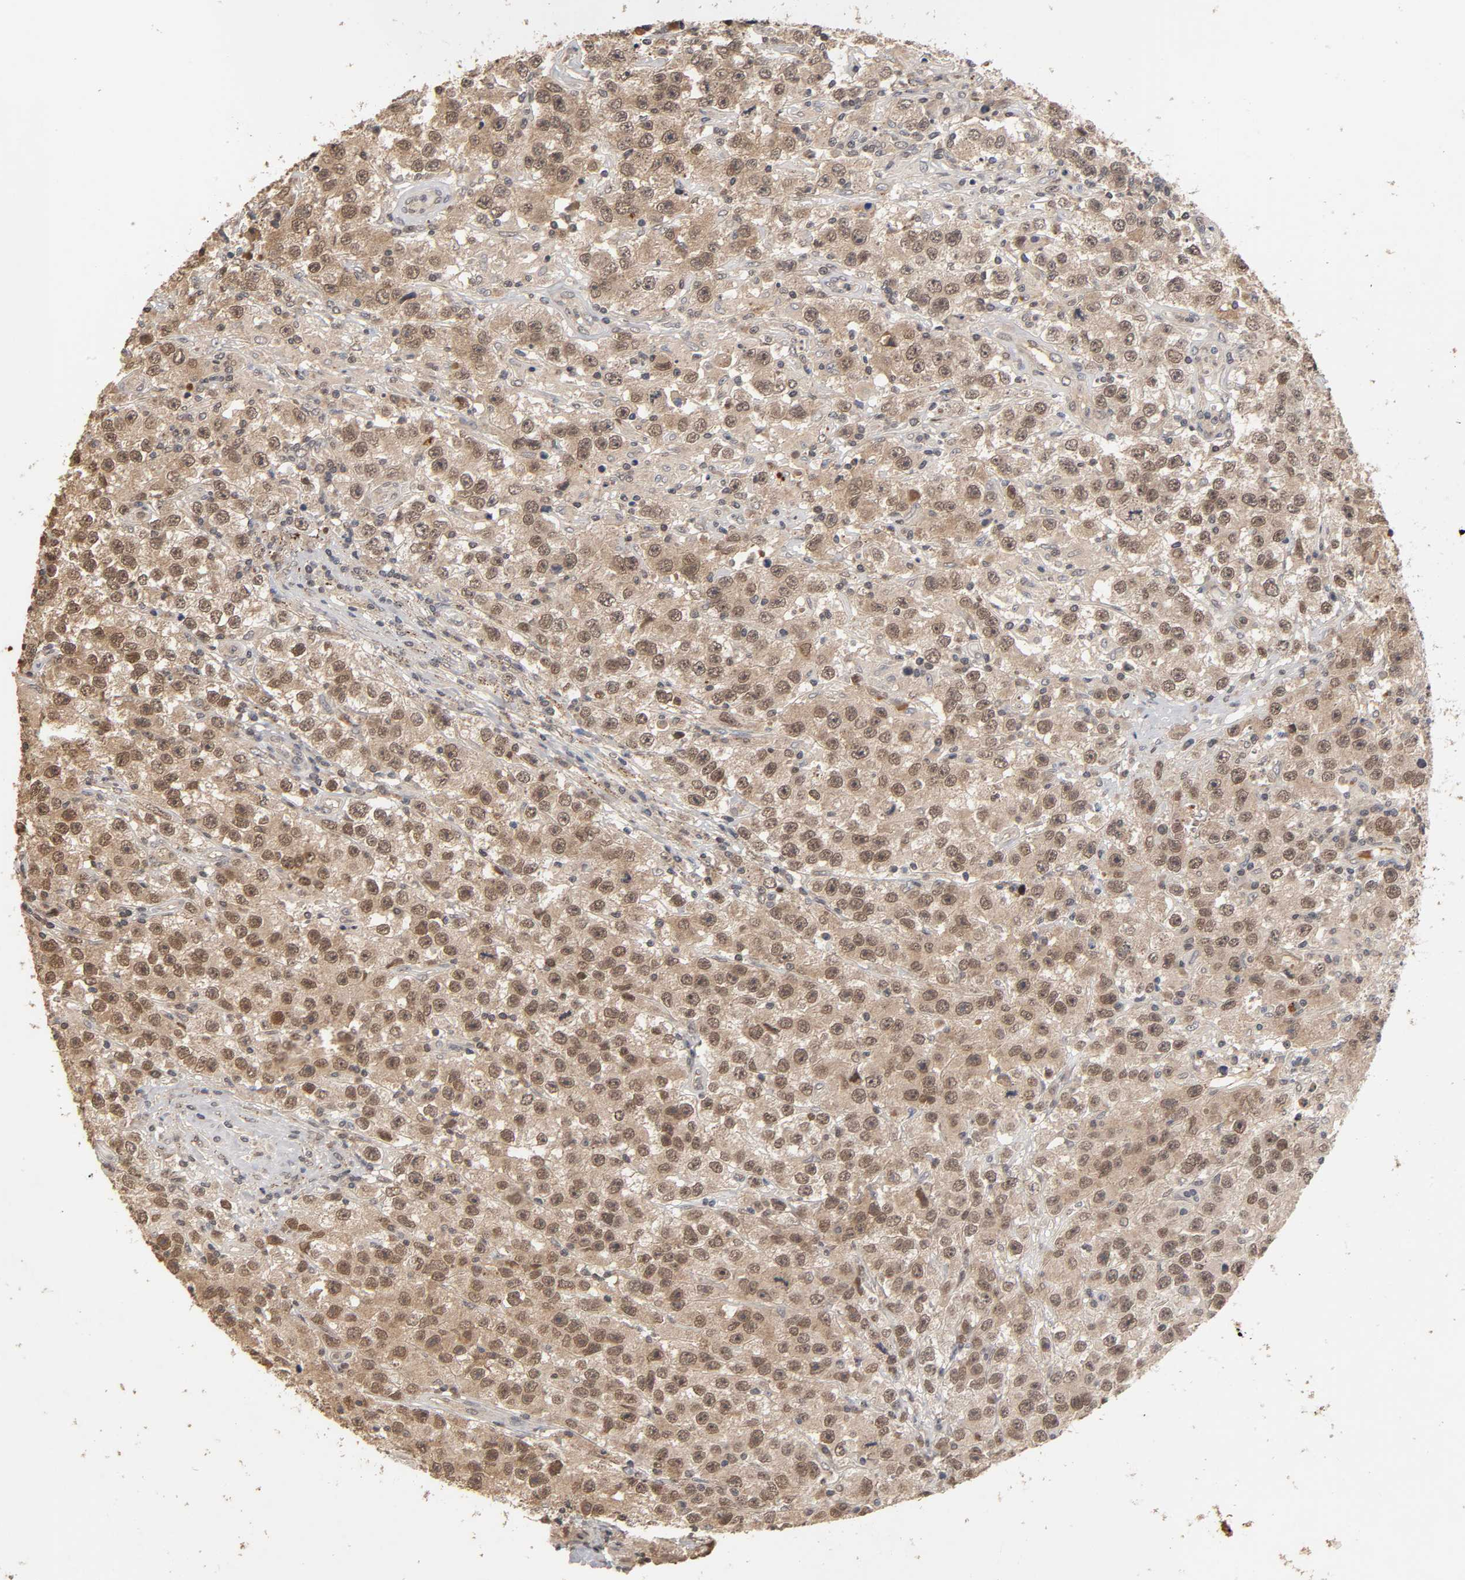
{"staining": {"intensity": "moderate", "quantity": ">75%", "location": "cytoplasmic/membranous,nuclear"}, "tissue": "testis cancer", "cell_type": "Tumor cells", "image_type": "cancer", "snomed": [{"axis": "morphology", "description": "Seminoma, NOS"}, {"axis": "topography", "description": "Testis"}], "caption": "Immunohistochemical staining of human testis cancer (seminoma) demonstrates medium levels of moderate cytoplasmic/membranous and nuclear positivity in about >75% of tumor cells. The protein of interest is stained brown, and the nuclei are stained in blue (DAB (3,3'-diaminobenzidine) IHC with brightfield microscopy, high magnification).", "gene": "HTR1E", "patient": {"sex": "male", "age": 52}}